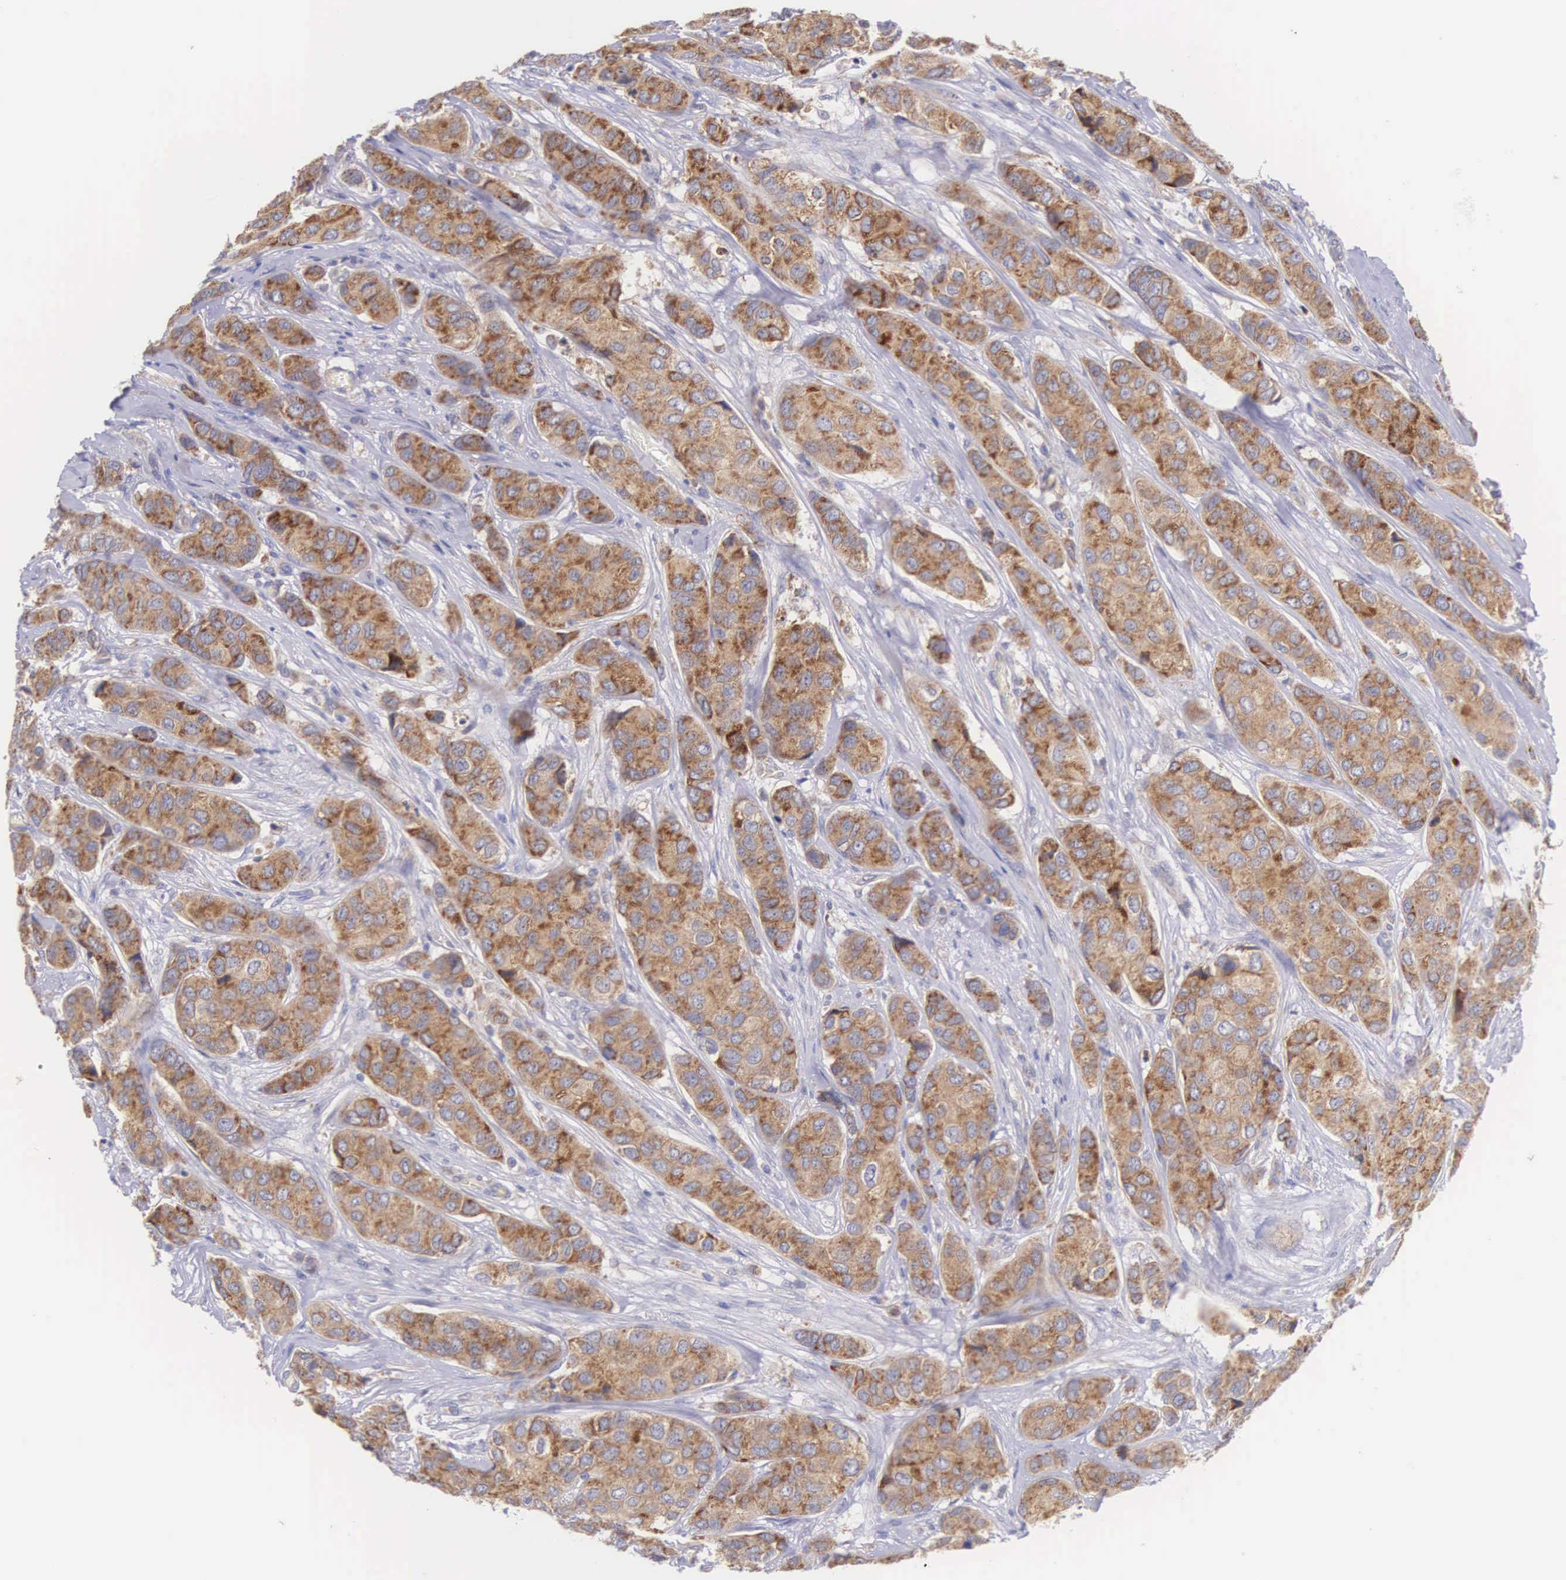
{"staining": {"intensity": "moderate", "quantity": ">75%", "location": "cytoplasmic/membranous"}, "tissue": "breast cancer", "cell_type": "Tumor cells", "image_type": "cancer", "snomed": [{"axis": "morphology", "description": "Duct carcinoma"}, {"axis": "topography", "description": "Breast"}], "caption": "Breast cancer stained with DAB (3,3'-diaminobenzidine) immunohistochemistry (IHC) demonstrates medium levels of moderate cytoplasmic/membranous expression in about >75% of tumor cells. (Stains: DAB in brown, nuclei in blue, Microscopy: brightfield microscopy at high magnification).", "gene": "NSDHL", "patient": {"sex": "female", "age": 68}}